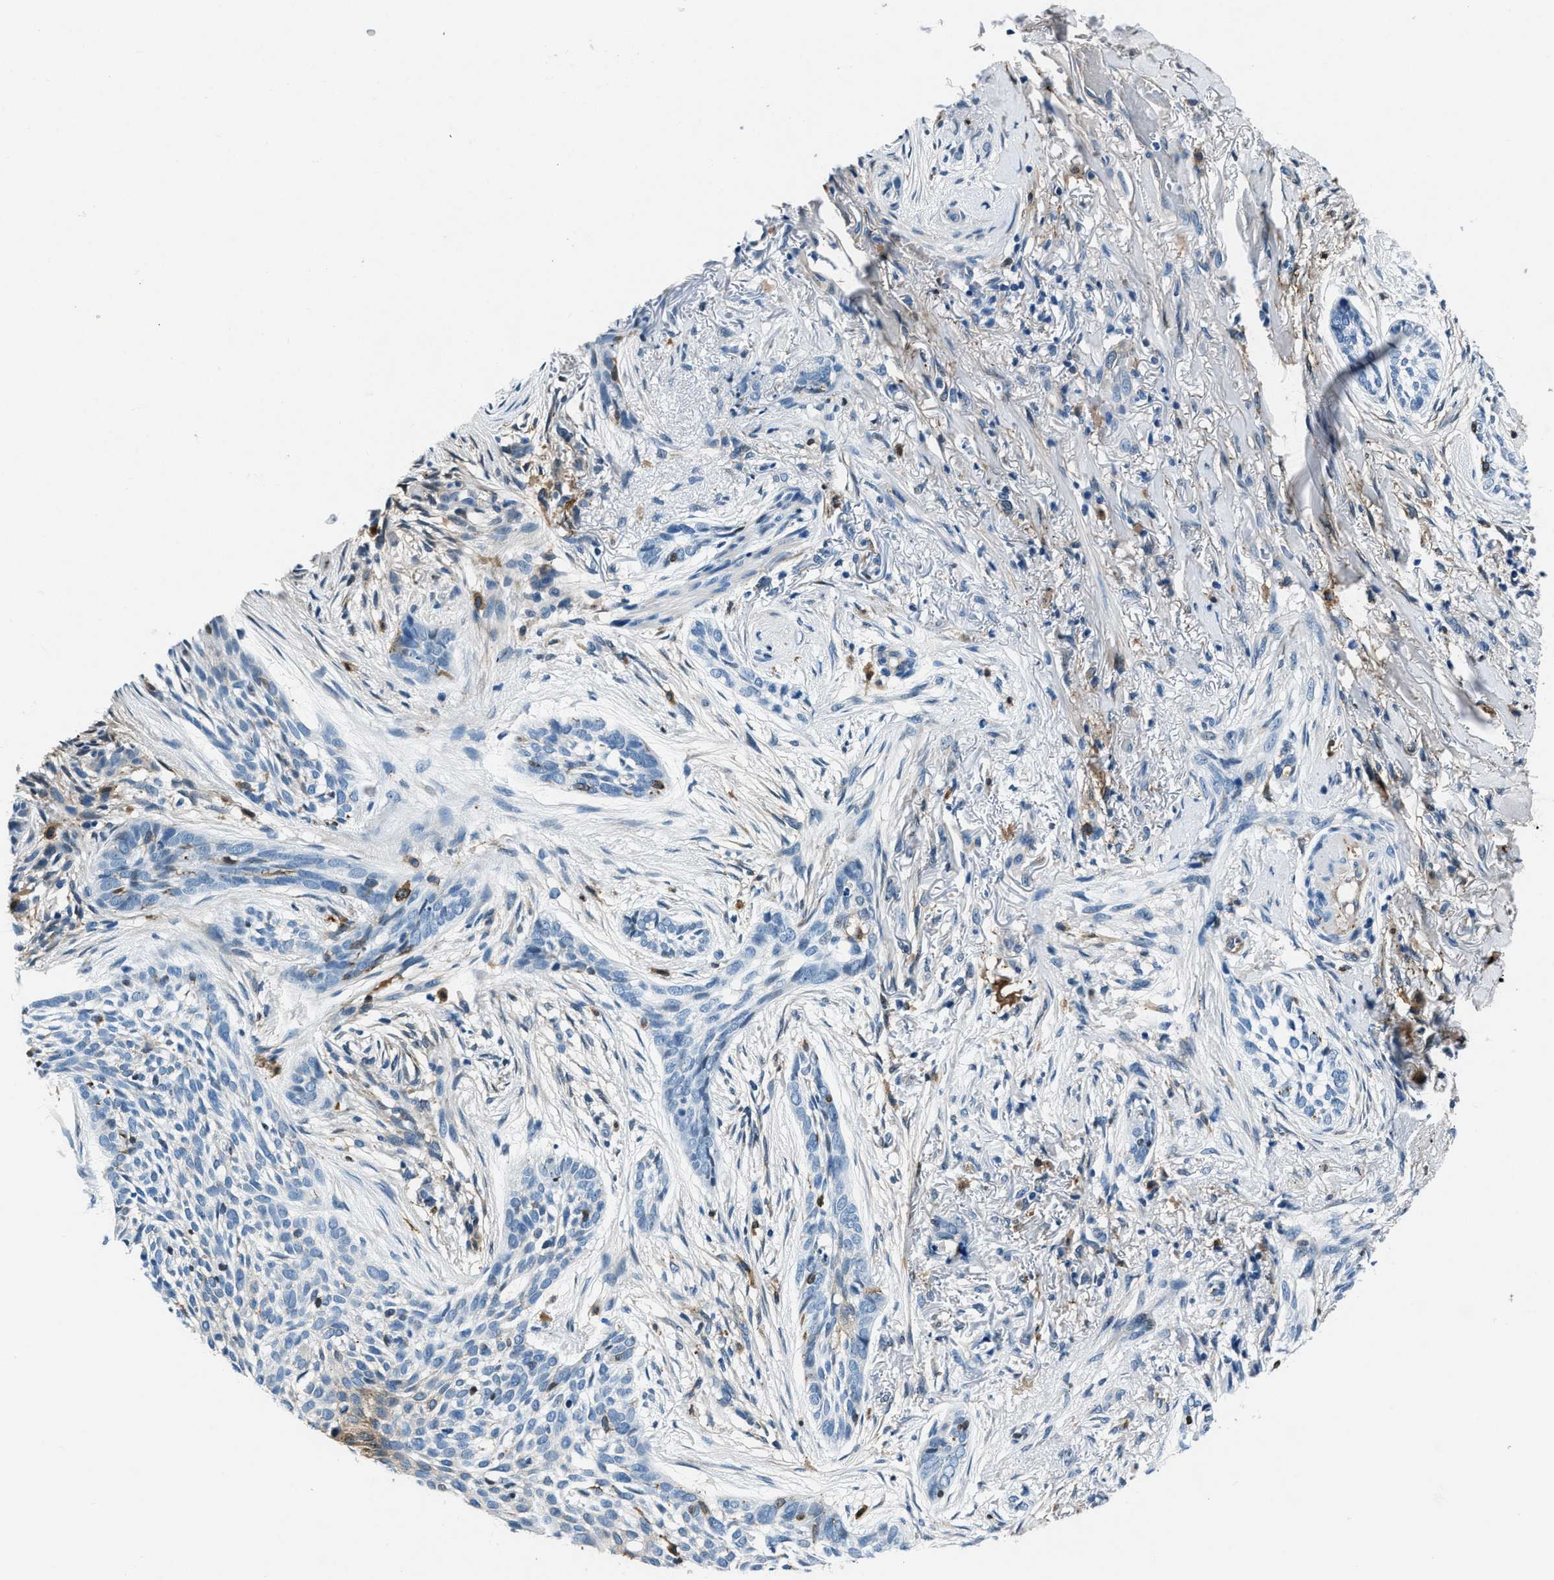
{"staining": {"intensity": "negative", "quantity": "none", "location": "none"}, "tissue": "skin cancer", "cell_type": "Tumor cells", "image_type": "cancer", "snomed": [{"axis": "morphology", "description": "Basal cell carcinoma"}, {"axis": "topography", "description": "Skin"}], "caption": "A histopathology image of human skin cancer is negative for staining in tumor cells. (DAB (3,3'-diaminobenzidine) IHC visualized using brightfield microscopy, high magnification).", "gene": "PTPDC1", "patient": {"sex": "female", "age": 88}}